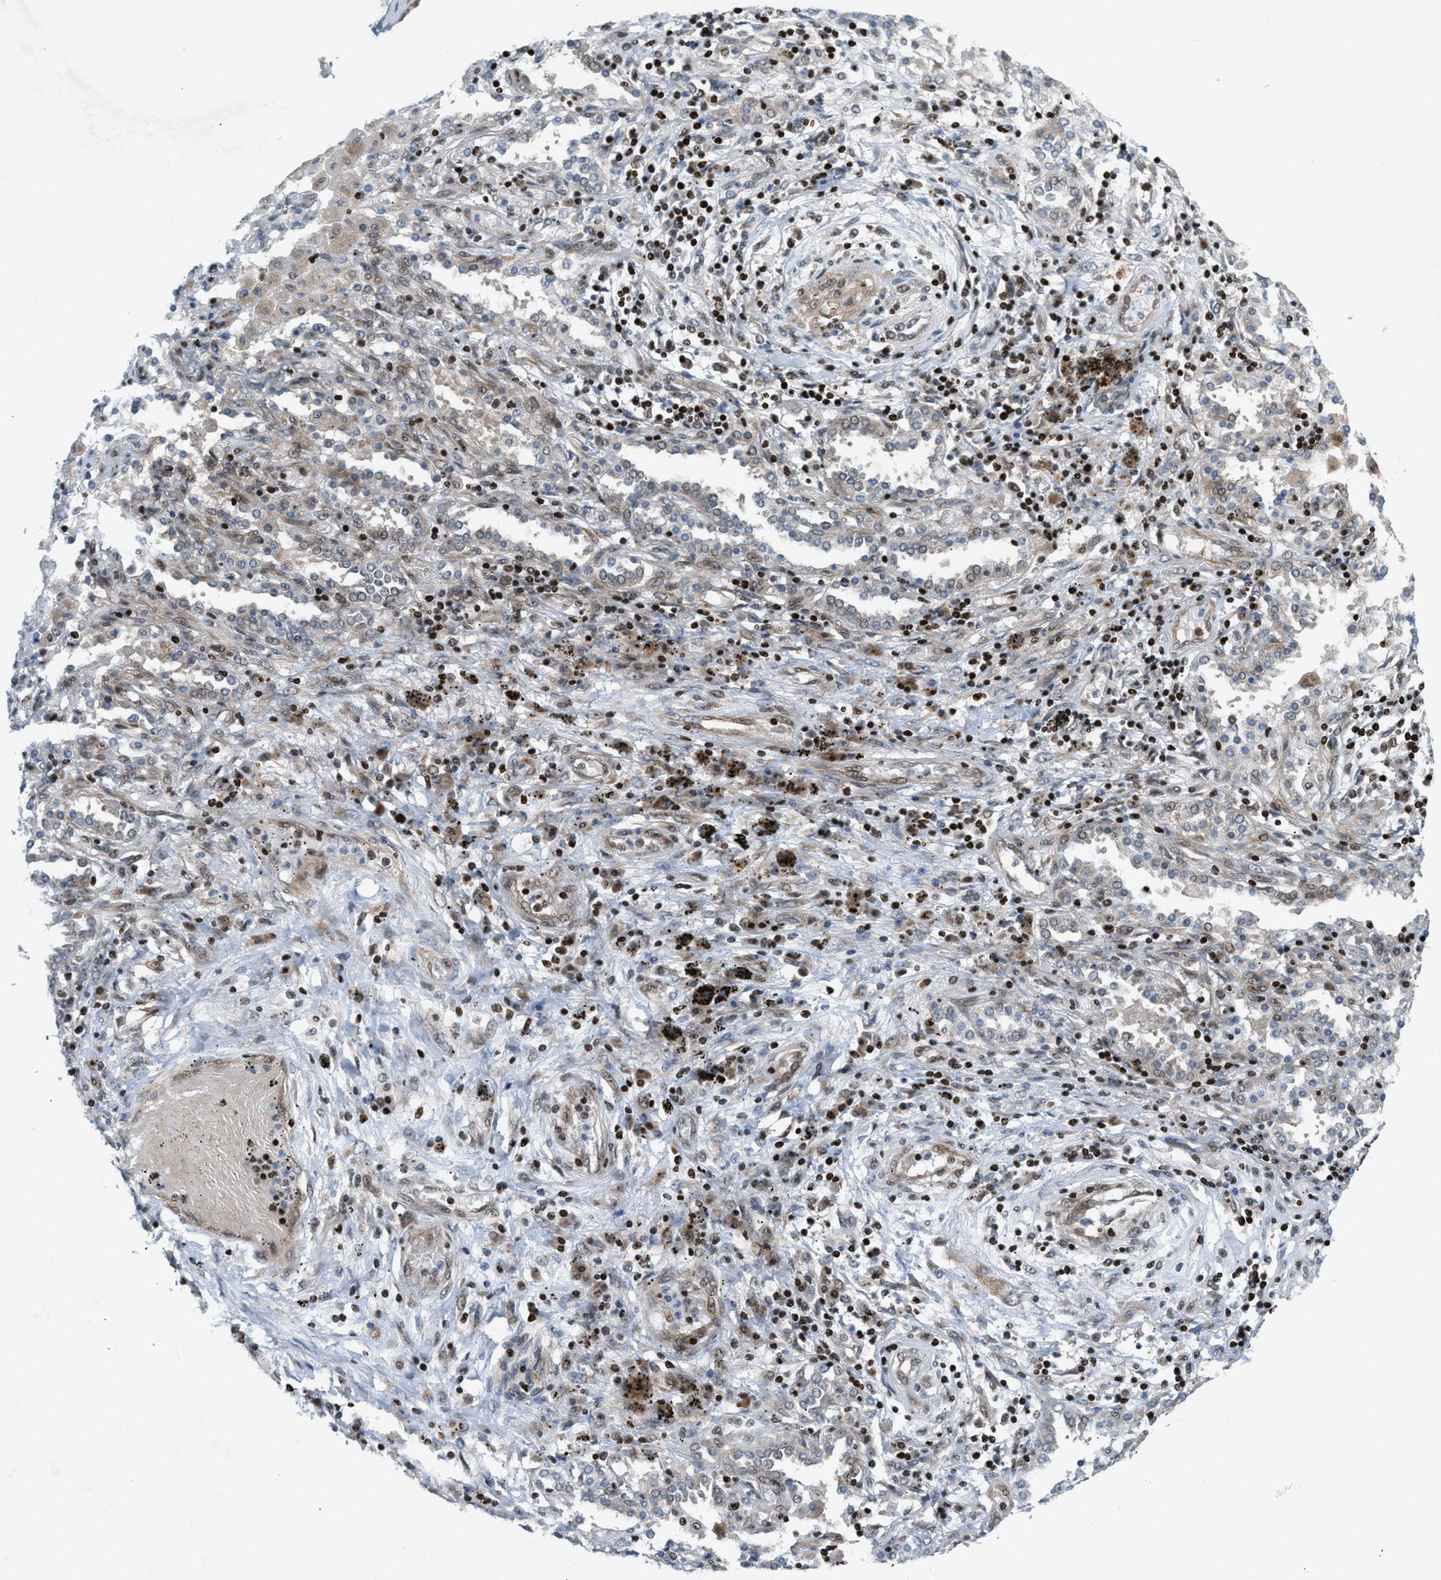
{"staining": {"intensity": "weak", "quantity": "<25%", "location": "cytoplasmic/membranous"}, "tissue": "lung cancer", "cell_type": "Tumor cells", "image_type": "cancer", "snomed": [{"axis": "morphology", "description": "Squamous cell carcinoma, NOS"}, {"axis": "topography", "description": "Lung"}], "caption": "Tumor cells are negative for protein expression in human lung cancer.", "gene": "ZNF276", "patient": {"sex": "female", "age": 47}}